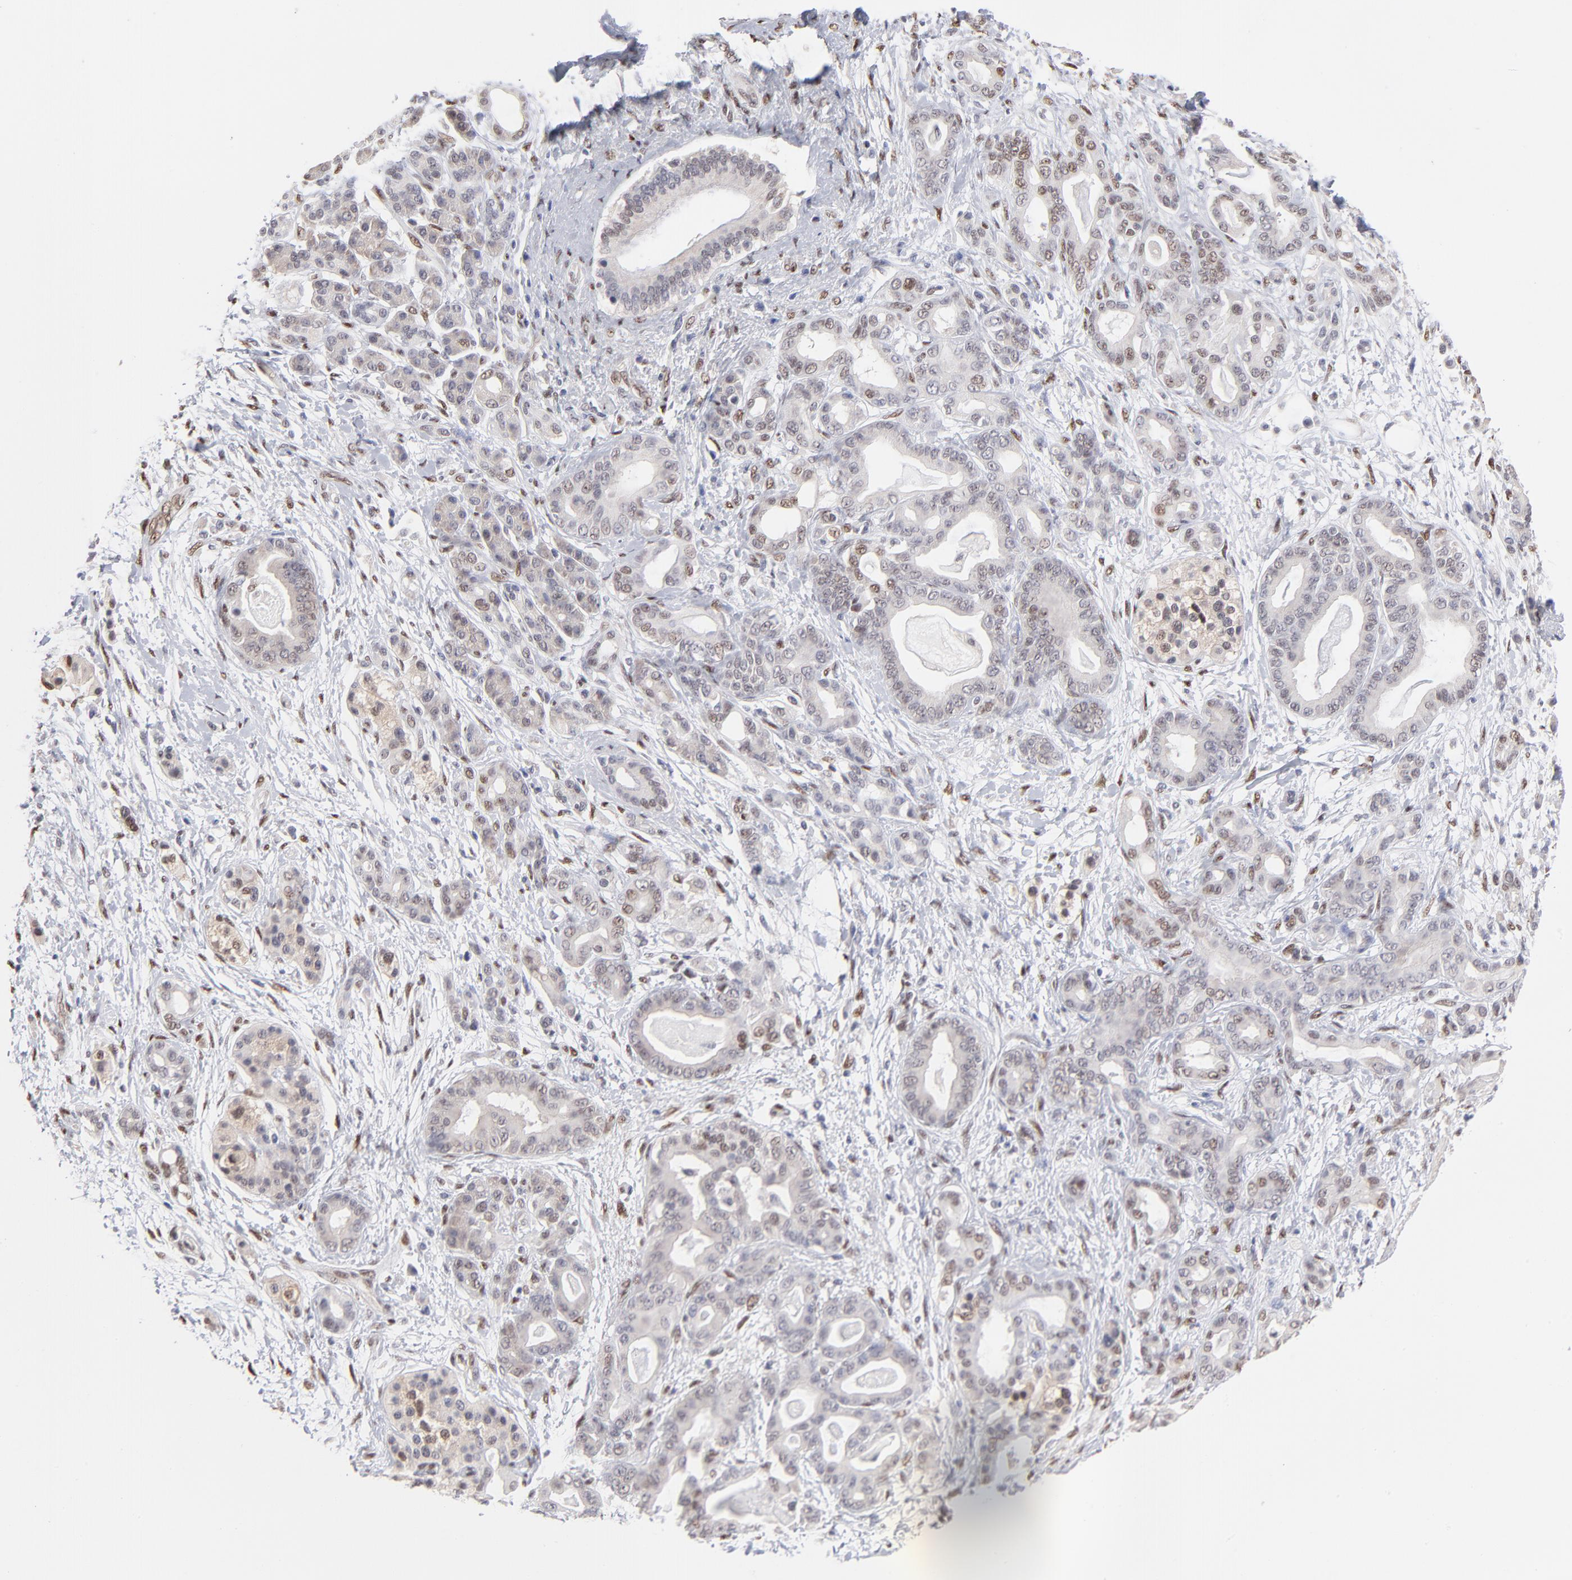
{"staining": {"intensity": "moderate", "quantity": "25%-75%", "location": "nuclear"}, "tissue": "pancreatic cancer", "cell_type": "Tumor cells", "image_type": "cancer", "snomed": [{"axis": "morphology", "description": "Adenocarcinoma, NOS"}, {"axis": "topography", "description": "Pancreas"}], "caption": "Approximately 25%-75% of tumor cells in pancreatic adenocarcinoma exhibit moderate nuclear protein positivity as visualized by brown immunohistochemical staining.", "gene": "STAT3", "patient": {"sex": "male", "age": 63}}